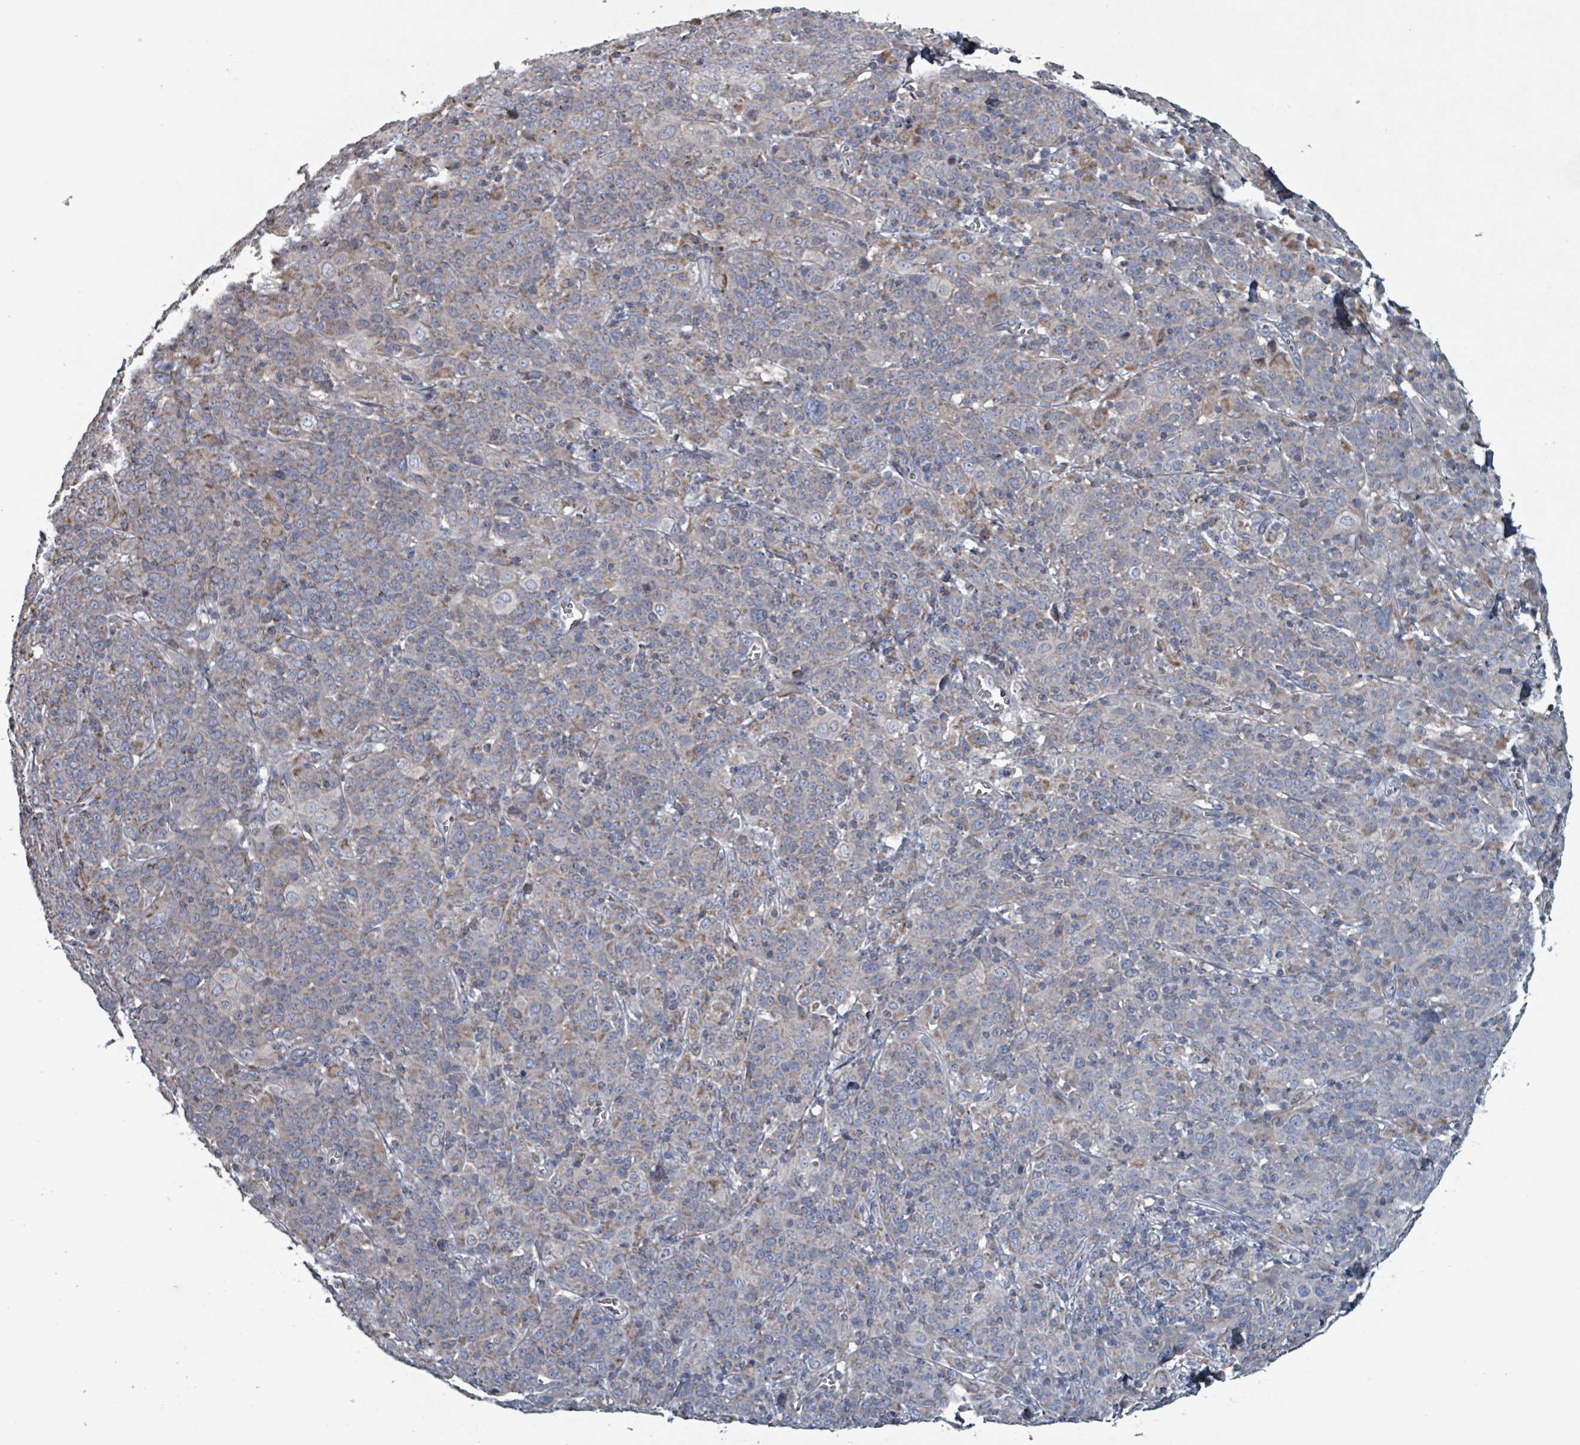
{"staining": {"intensity": "weak", "quantity": "25%-75%", "location": "cytoplasmic/membranous"}, "tissue": "cervical cancer", "cell_type": "Tumor cells", "image_type": "cancer", "snomed": [{"axis": "morphology", "description": "Squamous cell carcinoma, NOS"}, {"axis": "topography", "description": "Cervix"}], "caption": "Brown immunohistochemical staining in squamous cell carcinoma (cervical) demonstrates weak cytoplasmic/membranous staining in about 25%-75% of tumor cells.", "gene": "ABHD18", "patient": {"sex": "female", "age": 67}}